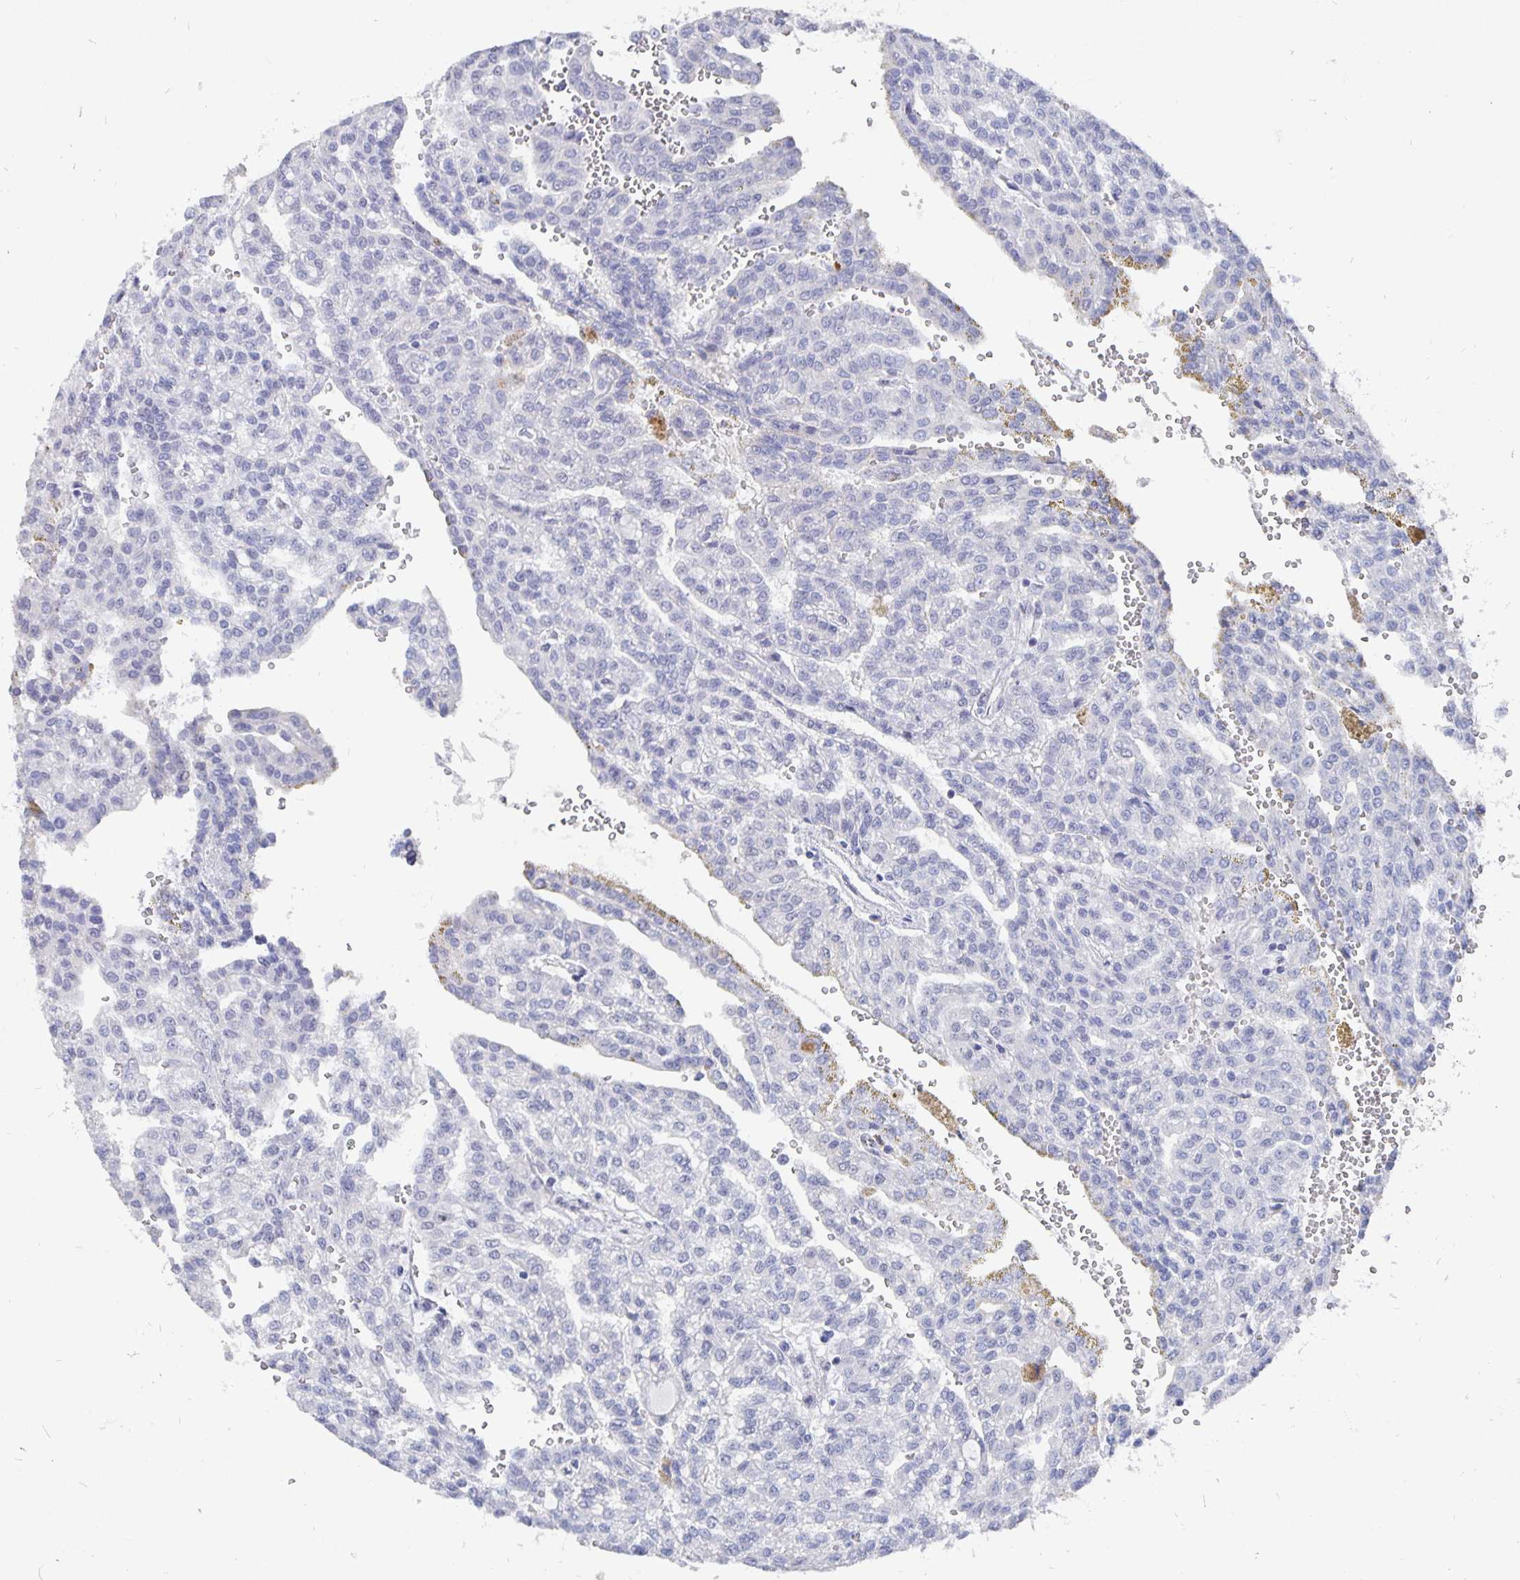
{"staining": {"intensity": "negative", "quantity": "none", "location": "none"}, "tissue": "renal cancer", "cell_type": "Tumor cells", "image_type": "cancer", "snomed": [{"axis": "morphology", "description": "Adenocarcinoma, NOS"}, {"axis": "topography", "description": "Kidney"}], "caption": "A histopathology image of human renal cancer is negative for staining in tumor cells.", "gene": "SMOC1", "patient": {"sex": "male", "age": 63}}